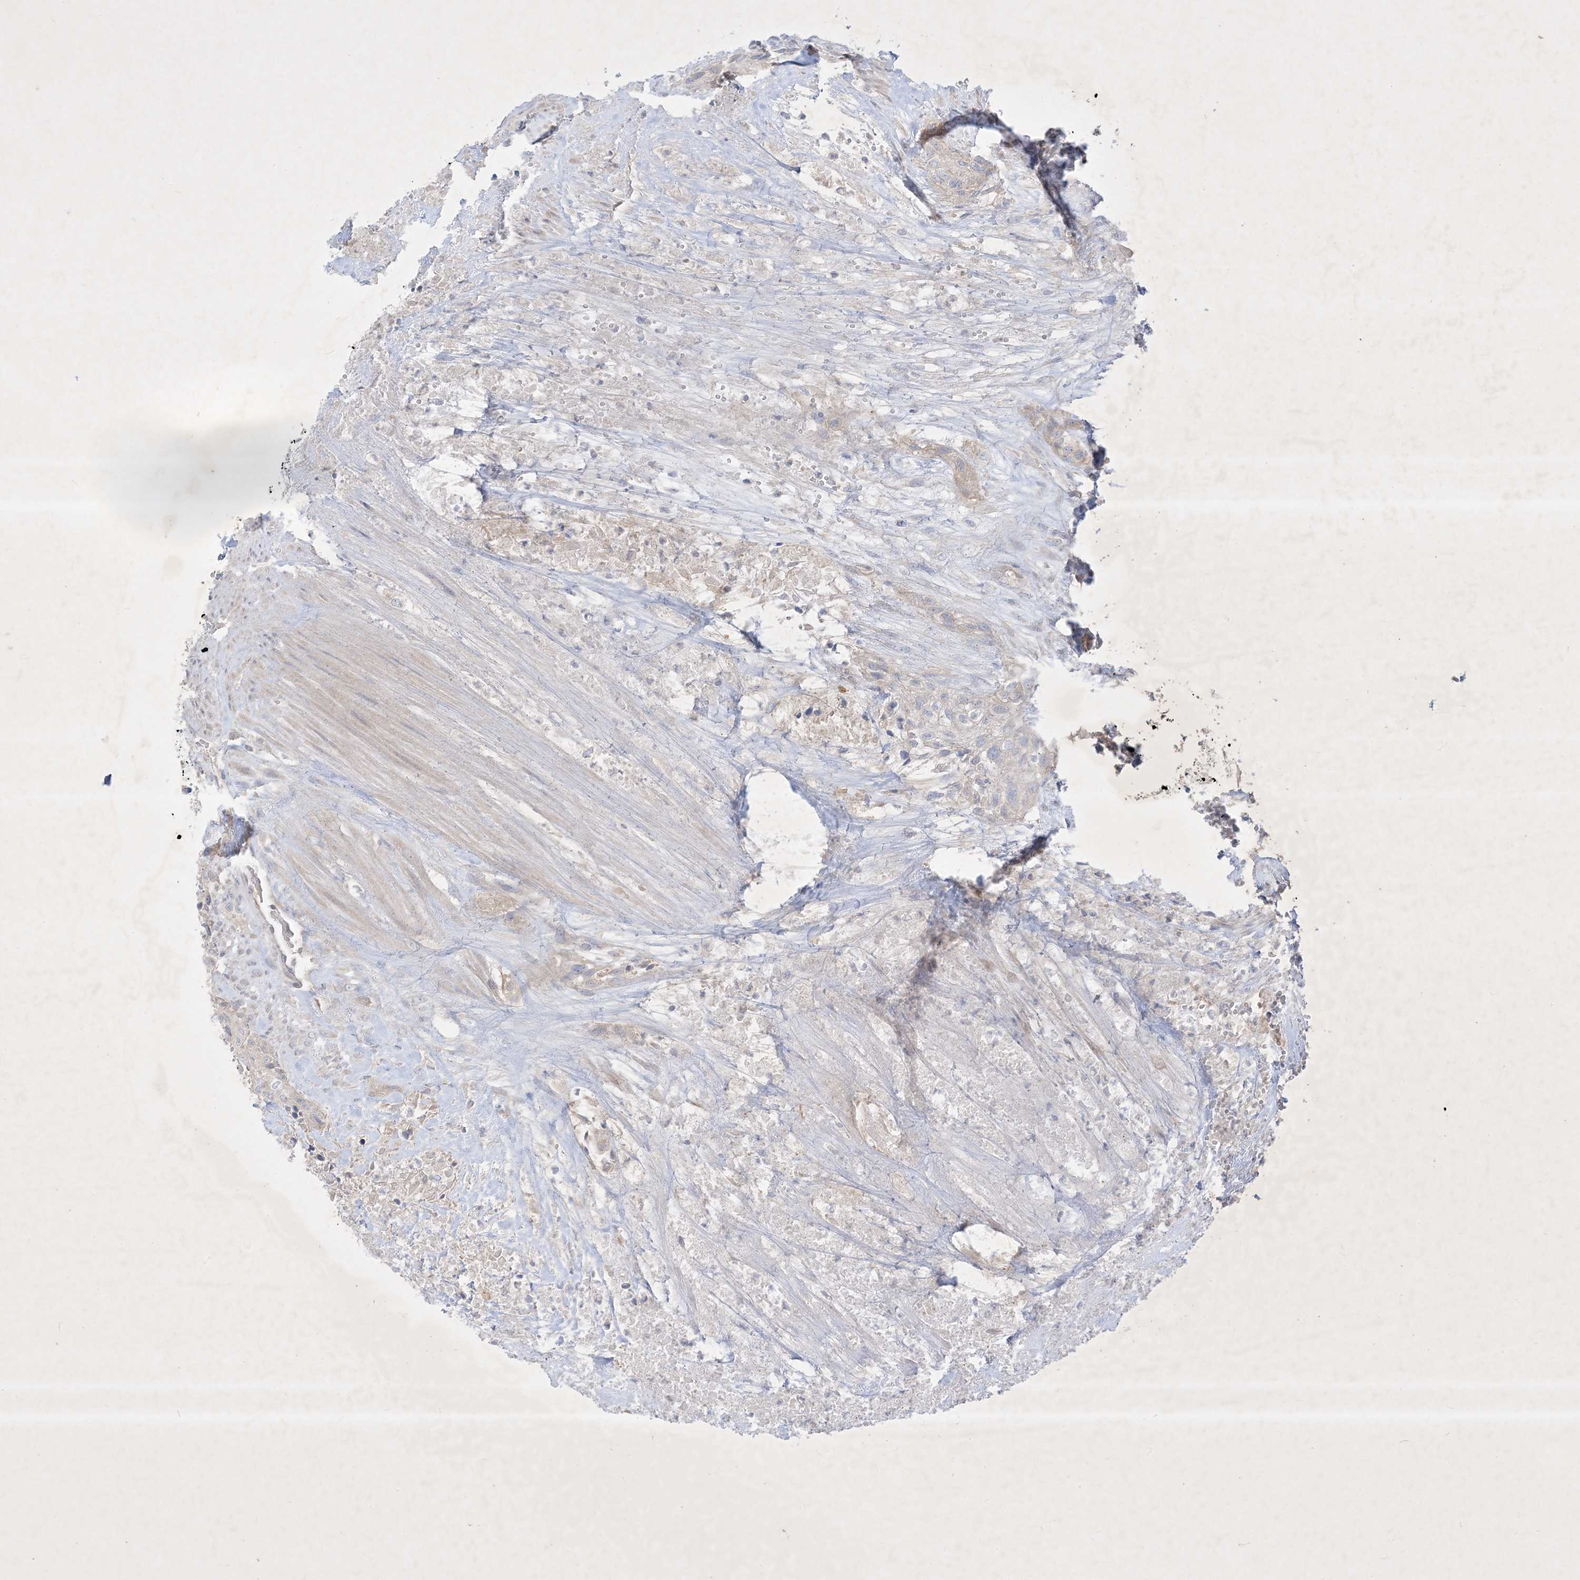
{"staining": {"intensity": "negative", "quantity": "none", "location": "none"}, "tissue": "urothelial cancer", "cell_type": "Tumor cells", "image_type": "cancer", "snomed": [{"axis": "morphology", "description": "Urothelial carcinoma, High grade"}, {"axis": "topography", "description": "Urinary bladder"}], "caption": "A micrograph of urothelial cancer stained for a protein shows no brown staining in tumor cells.", "gene": "PLEKHA3", "patient": {"sex": "male", "age": 35}}